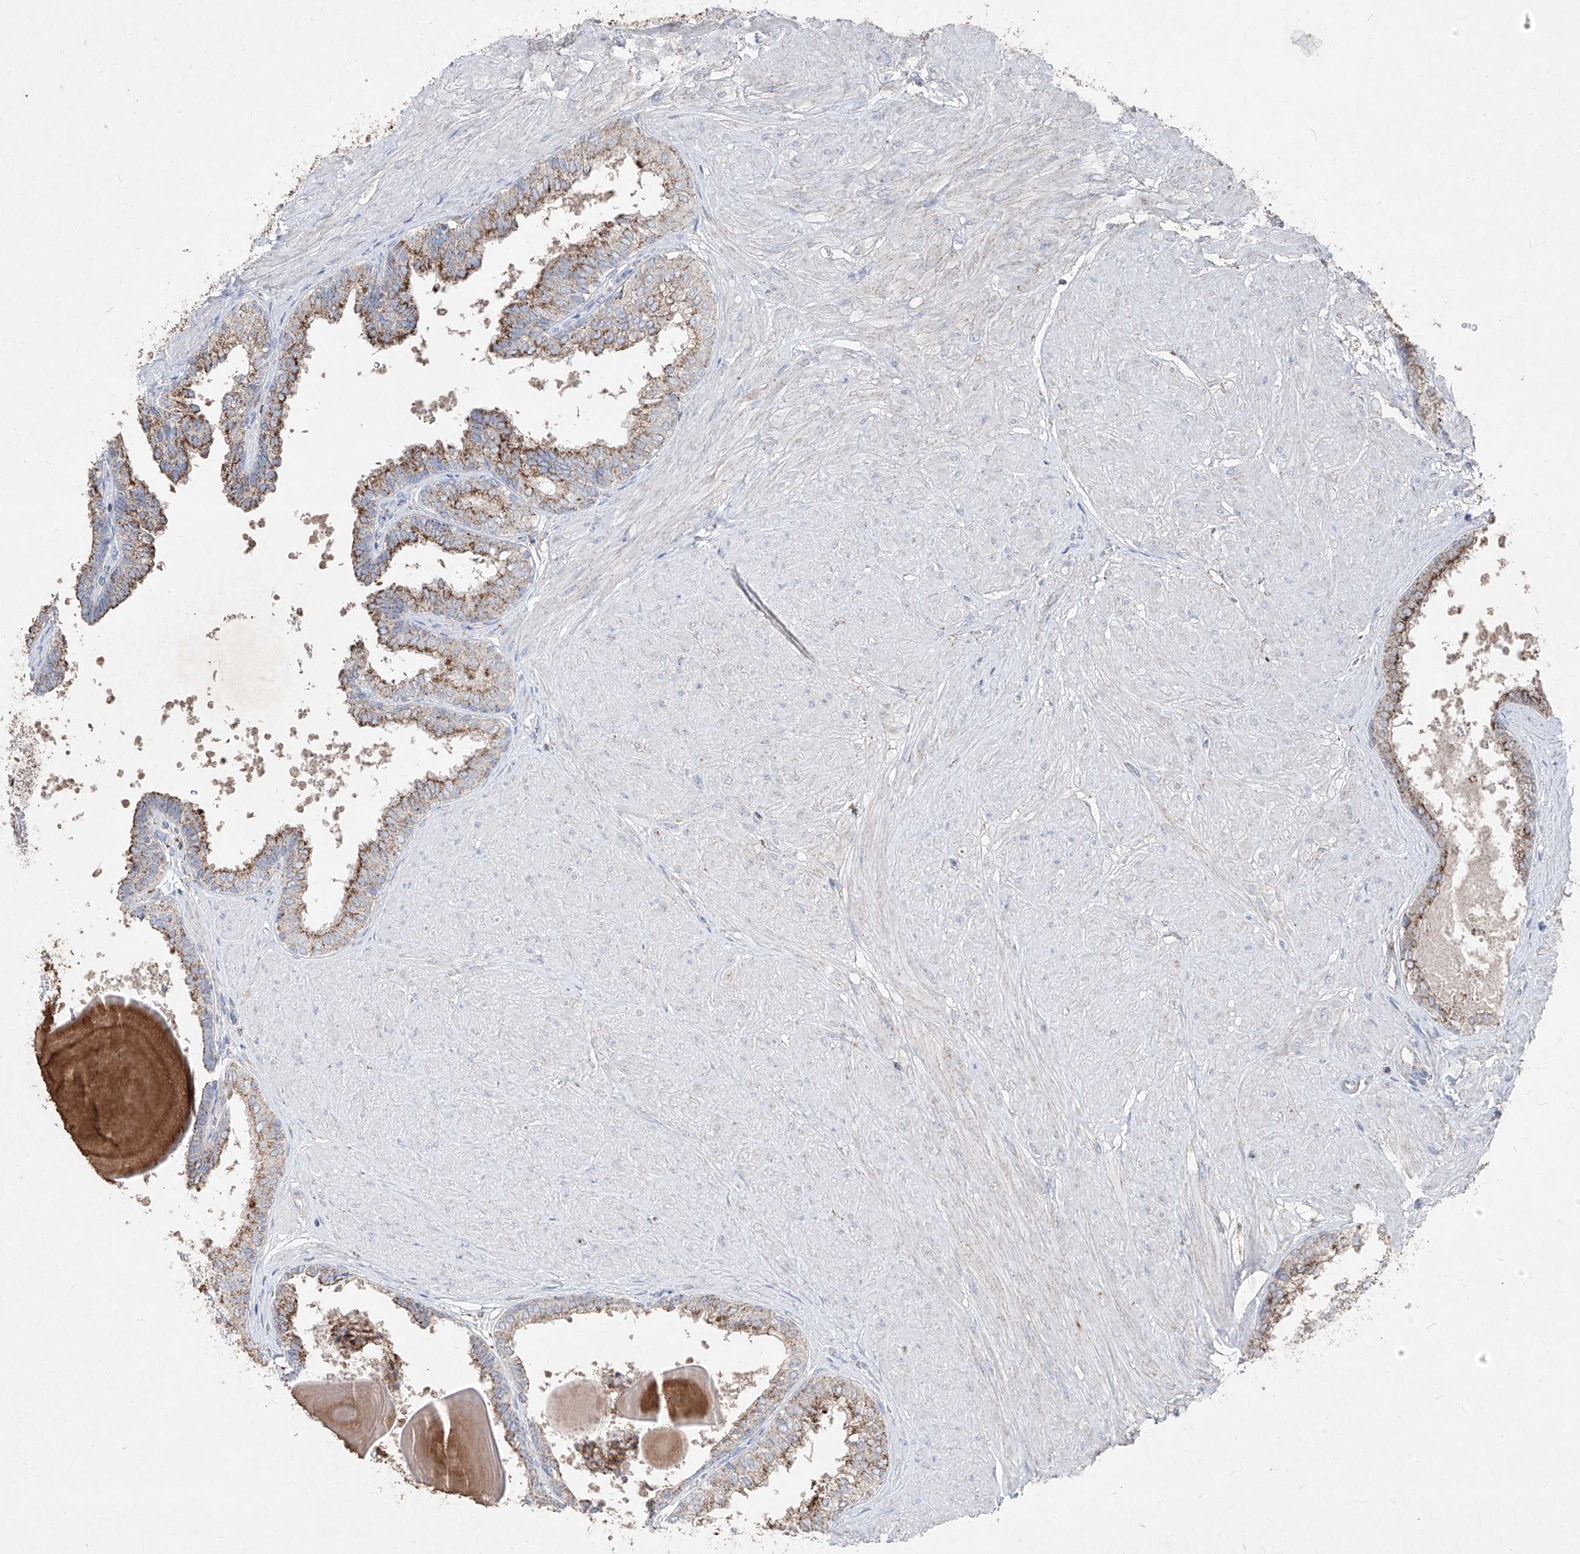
{"staining": {"intensity": "strong", "quantity": "25%-75%", "location": "cytoplasmic/membranous"}, "tissue": "prostate", "cell_type": "Glandular cells", "image_type": "normal", "snomed": [{"axis": "morphology", "description": "Normal tissue, NOS"}, {"axis": "topography", "description": "Prostate"}], "caption": "A high-resolution histopathology image shows immunohistochemistry staining of benign prostate, which exhibits strong cytoplasmic/membranous positivity in approximately 25%-75% of glandular cells. (IHC, brightfield microscopy, high magnification).", "gene": "ABCD3", "patient": {"sex": "male", "age": 48}}